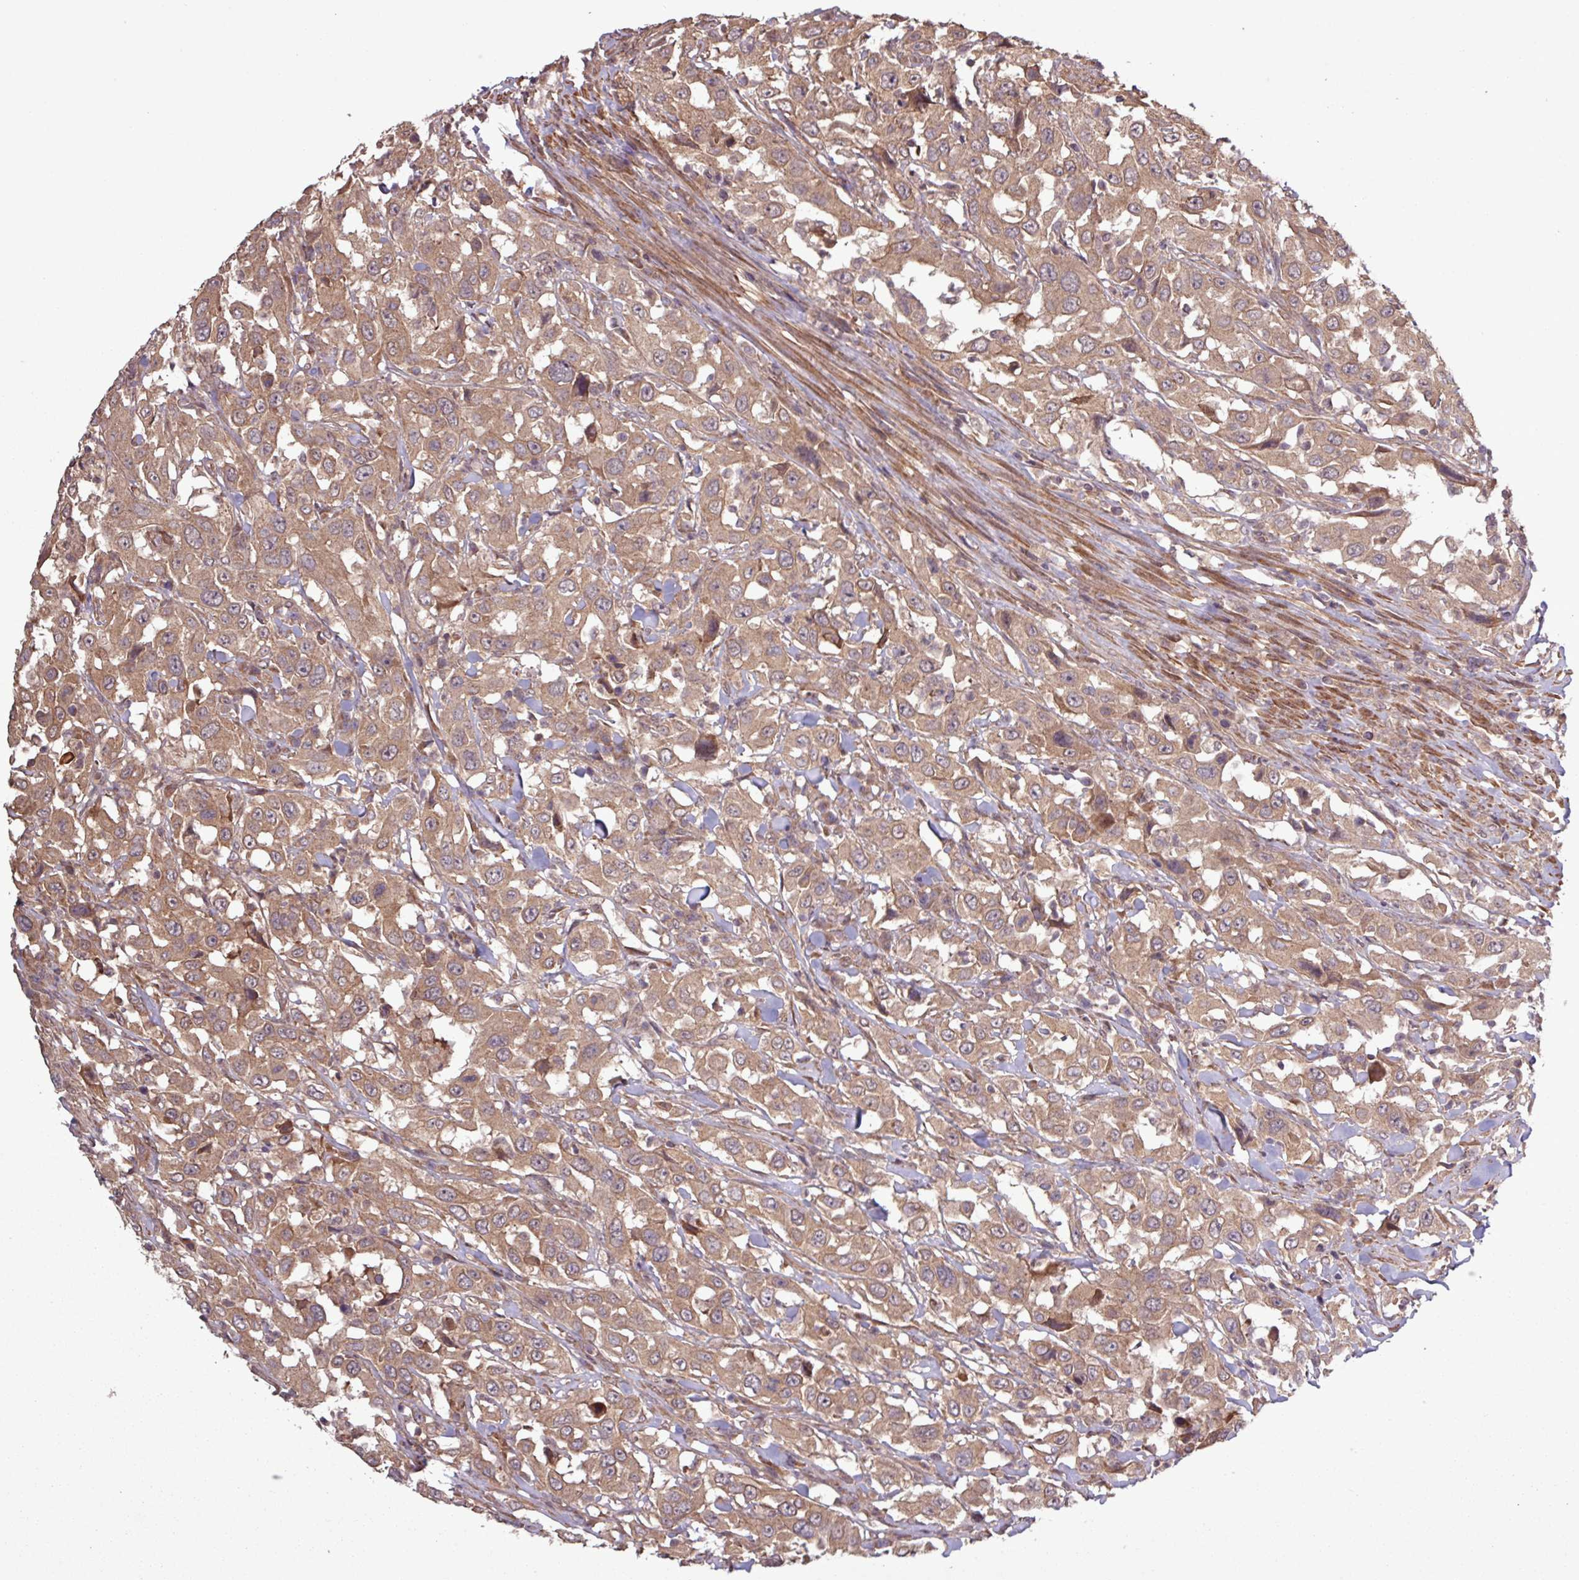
{"staining": {"intensity": "moderate", "quantity": ">75%", "location": "cytoplasmic/membranous"}, "tissue": "urothelial cancer", "cell_type": "Tumor cells", "image_type": "cancer", "snomed": [{"axis": "morphology", "description": "Urothelial carcinoma, High grade"}, {"axis": "topography", "description": "Urinary bladder"}], "caption": "Protein analysis of high-grade urothelial carcinoma tissue reveals moderate cytoplasmic/membranous positivity in about >75% of tumor cells. (DAB (3,3'-diaminobenzidine) IHC with brightfield microscopy, high magnification).", "gene": "TRABD2A", "patient": {"sex": "male", "age": 61}}